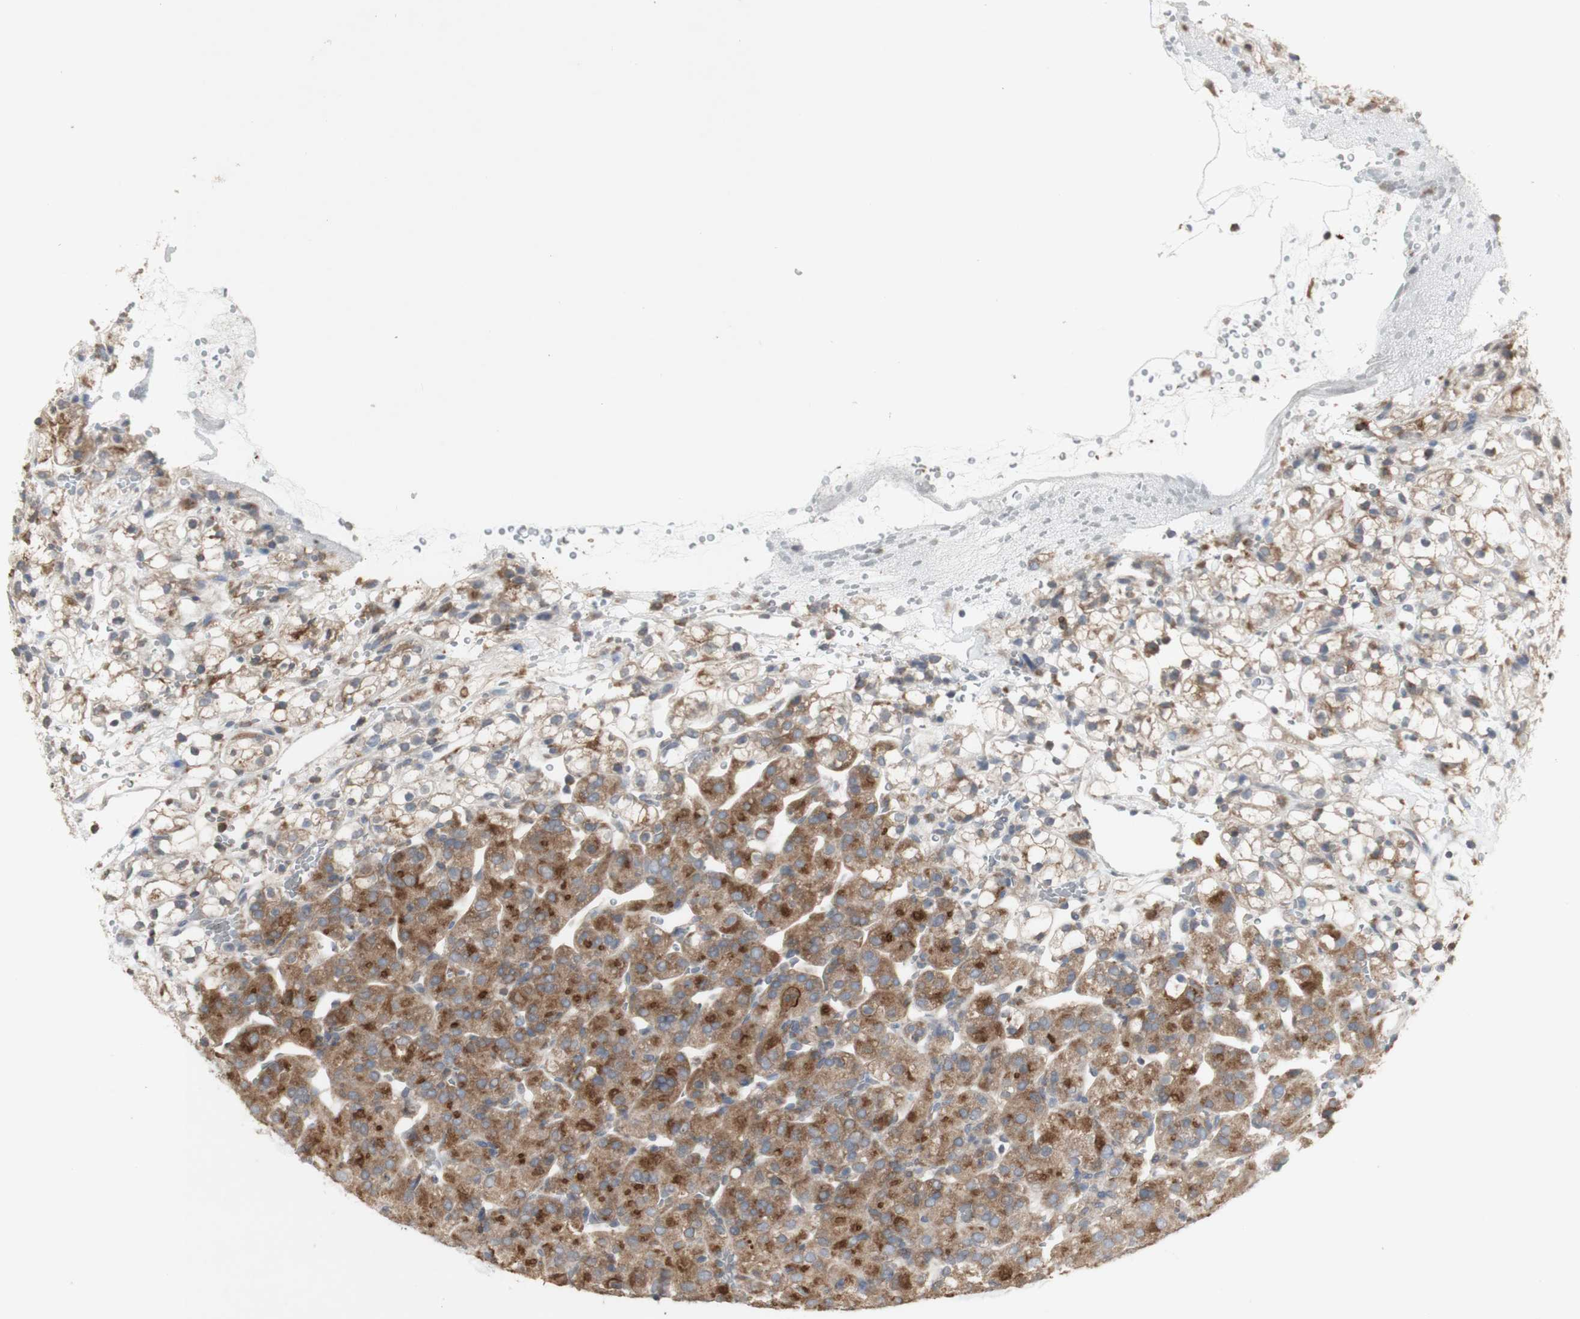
{"staining": {"intensity": "moderate", "quantity": ">75%", "location": "cytoplasmic/membranous"}, "tissue": "renal cancer", "cell_type": "Tumor cells", "image_type": "cancer", "snomed": [{"axis": "morphology", "description": "Adenocarcinoma, NOS"}, {"axis": "topography", "description": "Kidney"}], "caption": "Immunohistochemical staining of renal cancer demonstrates medium levels of moderate cytoplasmic/membranous expression in about >75% of tumor cells.", "gene": "ATP6V1E1", "patient": {"sex": "male", "age": 61}}